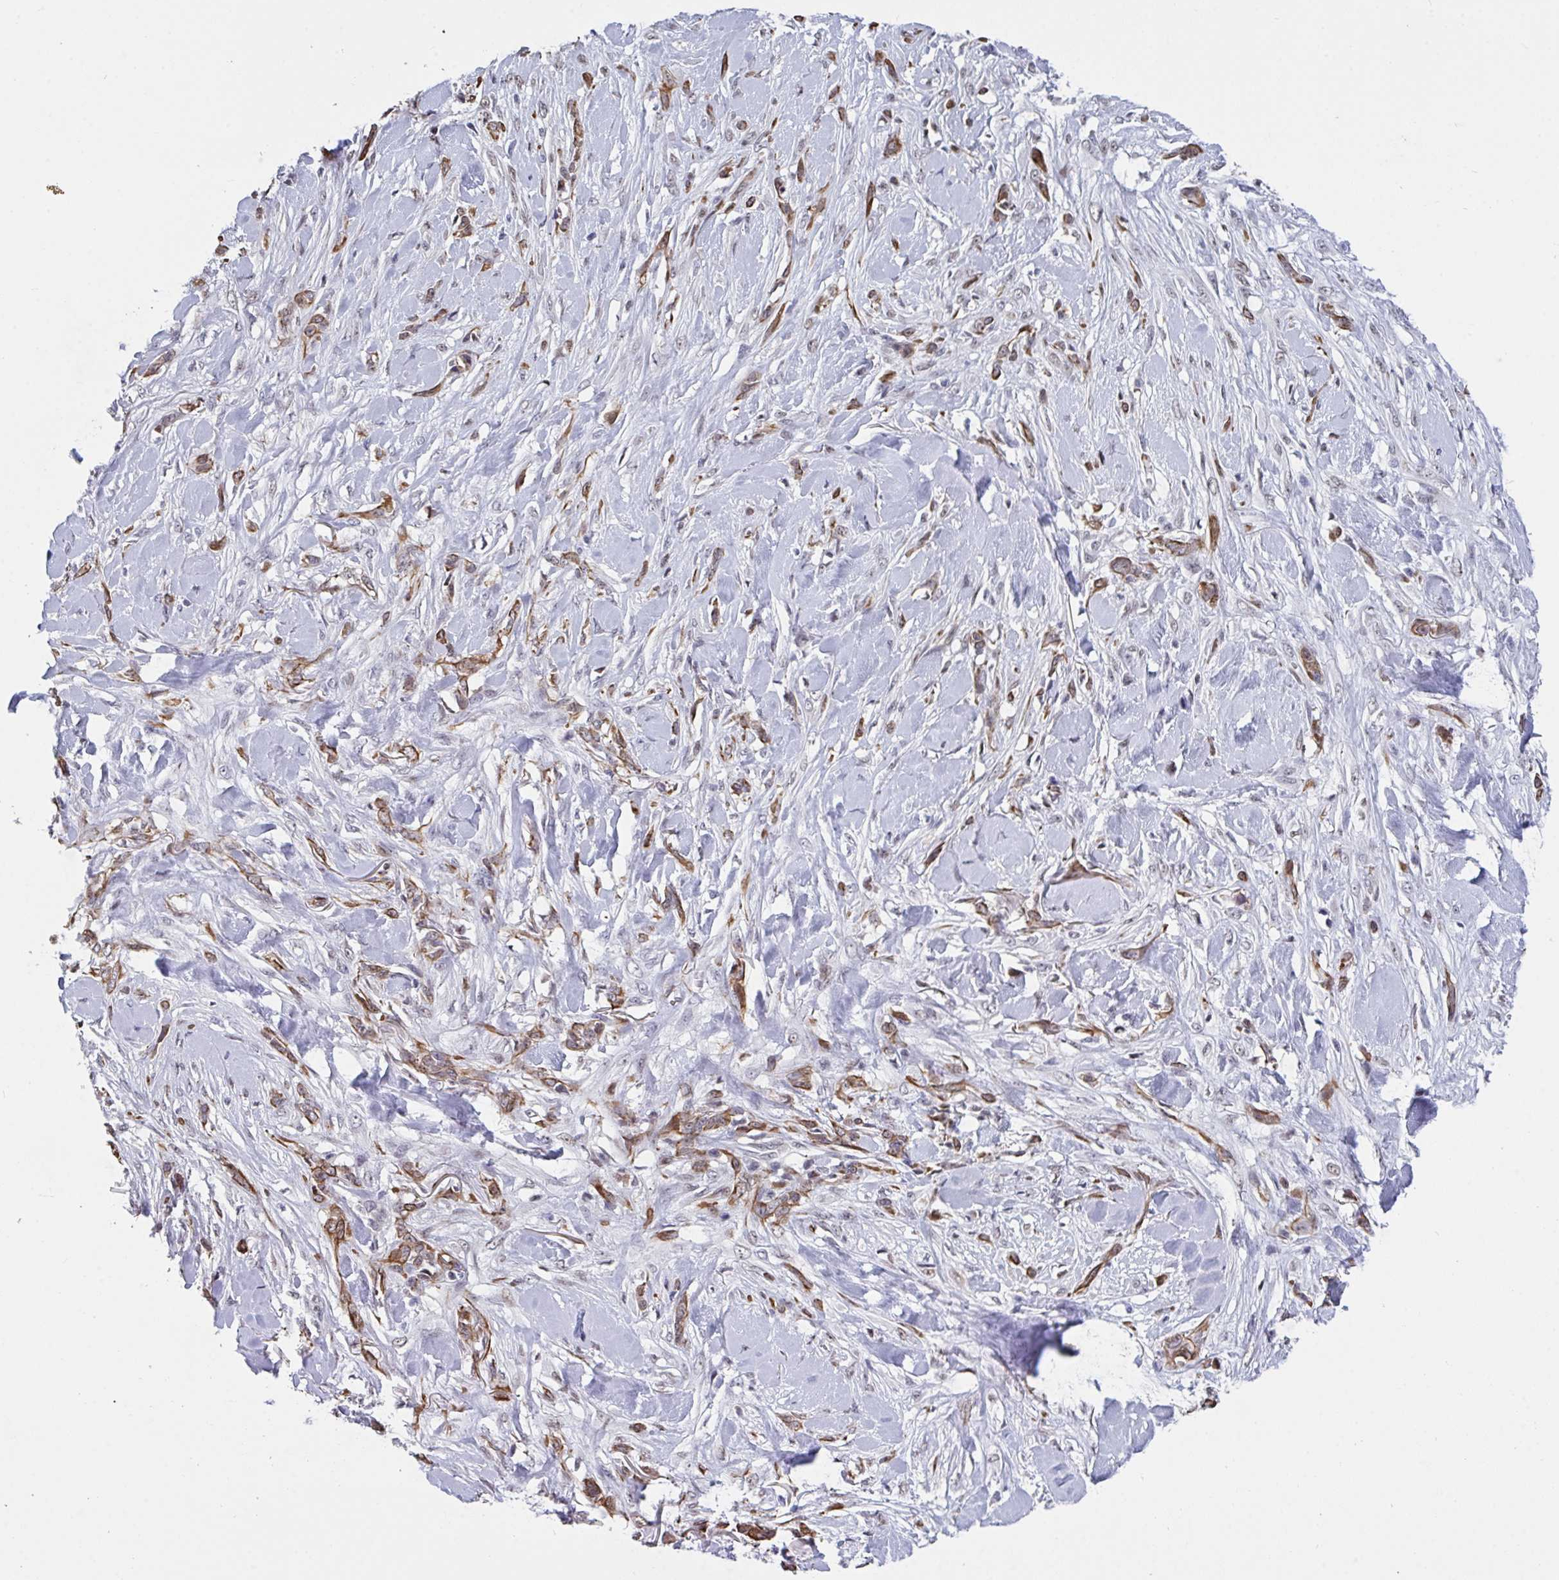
{"staining": {"intensity": "moderate", "quantity": ">75%", "location": "cytoplasmic/membranous"}, "tissue": "skin cancer", "cell_type": "Tumor cells", "image_type": "cancer", "snomed": [{"axis": "morphology", "description": "Squamous cell carcinoma, NOS"}, {"axis": "topography", "description": "Skin"}], "caption": "Immunohistochemistry (IHC) micrograph of neoplastic tissue: human skin cancer (squamous cell carcinoma) stained using IHC exhibits medium levels of moderate protein expression localized specifically in the cytoplasmic/membranous of tumor cells, appearing as a cytoplasmic/membranous brown color.", "gene": "PELI2", "patient": {"sex": "female", "age": 59}}